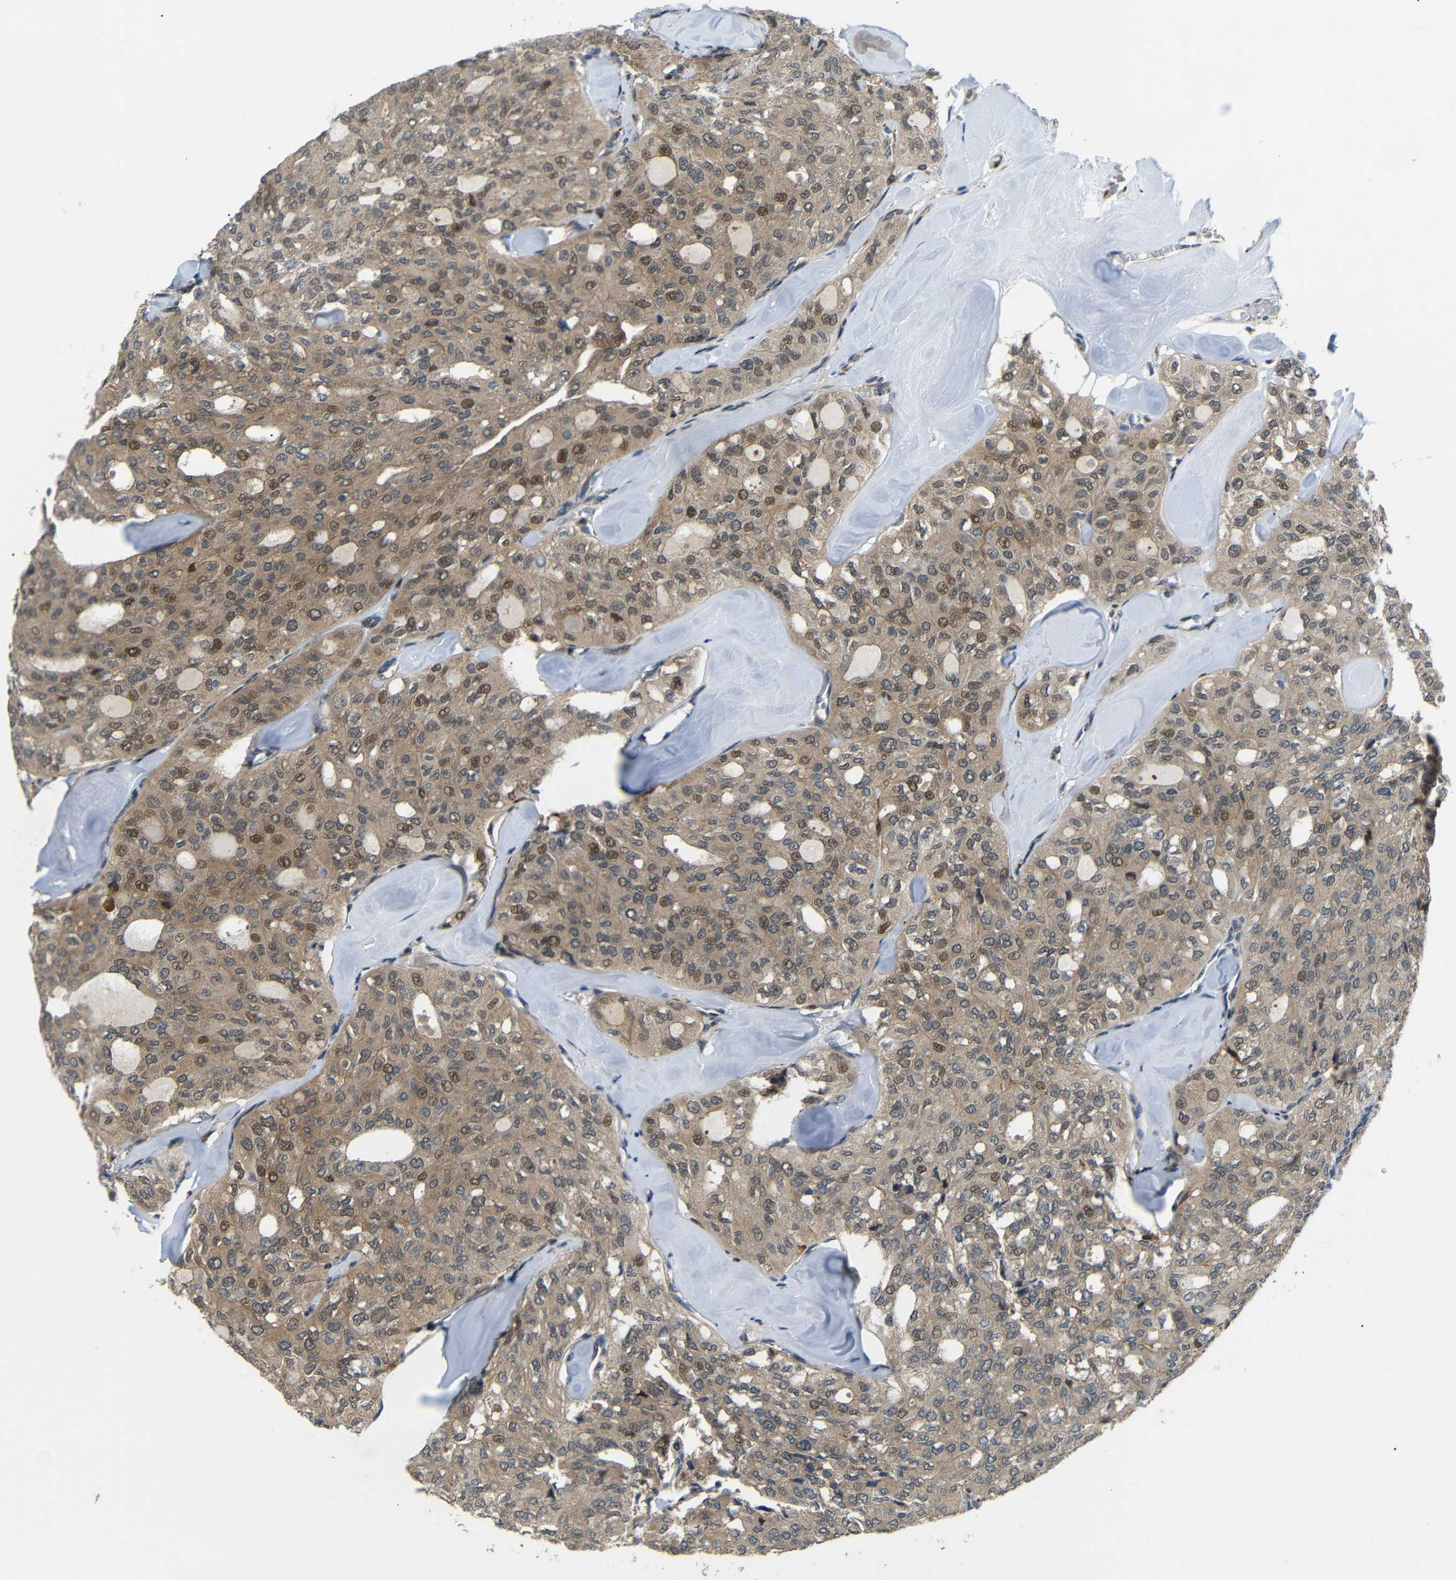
{"staining": {"intensity": "moderate", "quantity": ">75%", "location": "cytoplasmic/membranous,nuclear"}, "tissue": "thyroid cancer", "cell_type": "Tumor cells", "image_type": "cancer", "snomed": [{"axis": "morphology", "description": "Follicular adenoma carcinoma, NOS"}, {"axis": "topography", "description": "Thyroid gland"}], "caption": "An image of thyroid follicular adenoma carcinoma stained for a protein shows moderate cytoplasmic/membranous and nuclear brown staining in tumor cells. Using DAB (3,3'-diaminobenzidine) (brown) and hematoxylin (blue) stains, captured at high magnification using brightfield microscopy.", "gene": "SYDE1", "patient": {"sex": "male", "age": 75}}